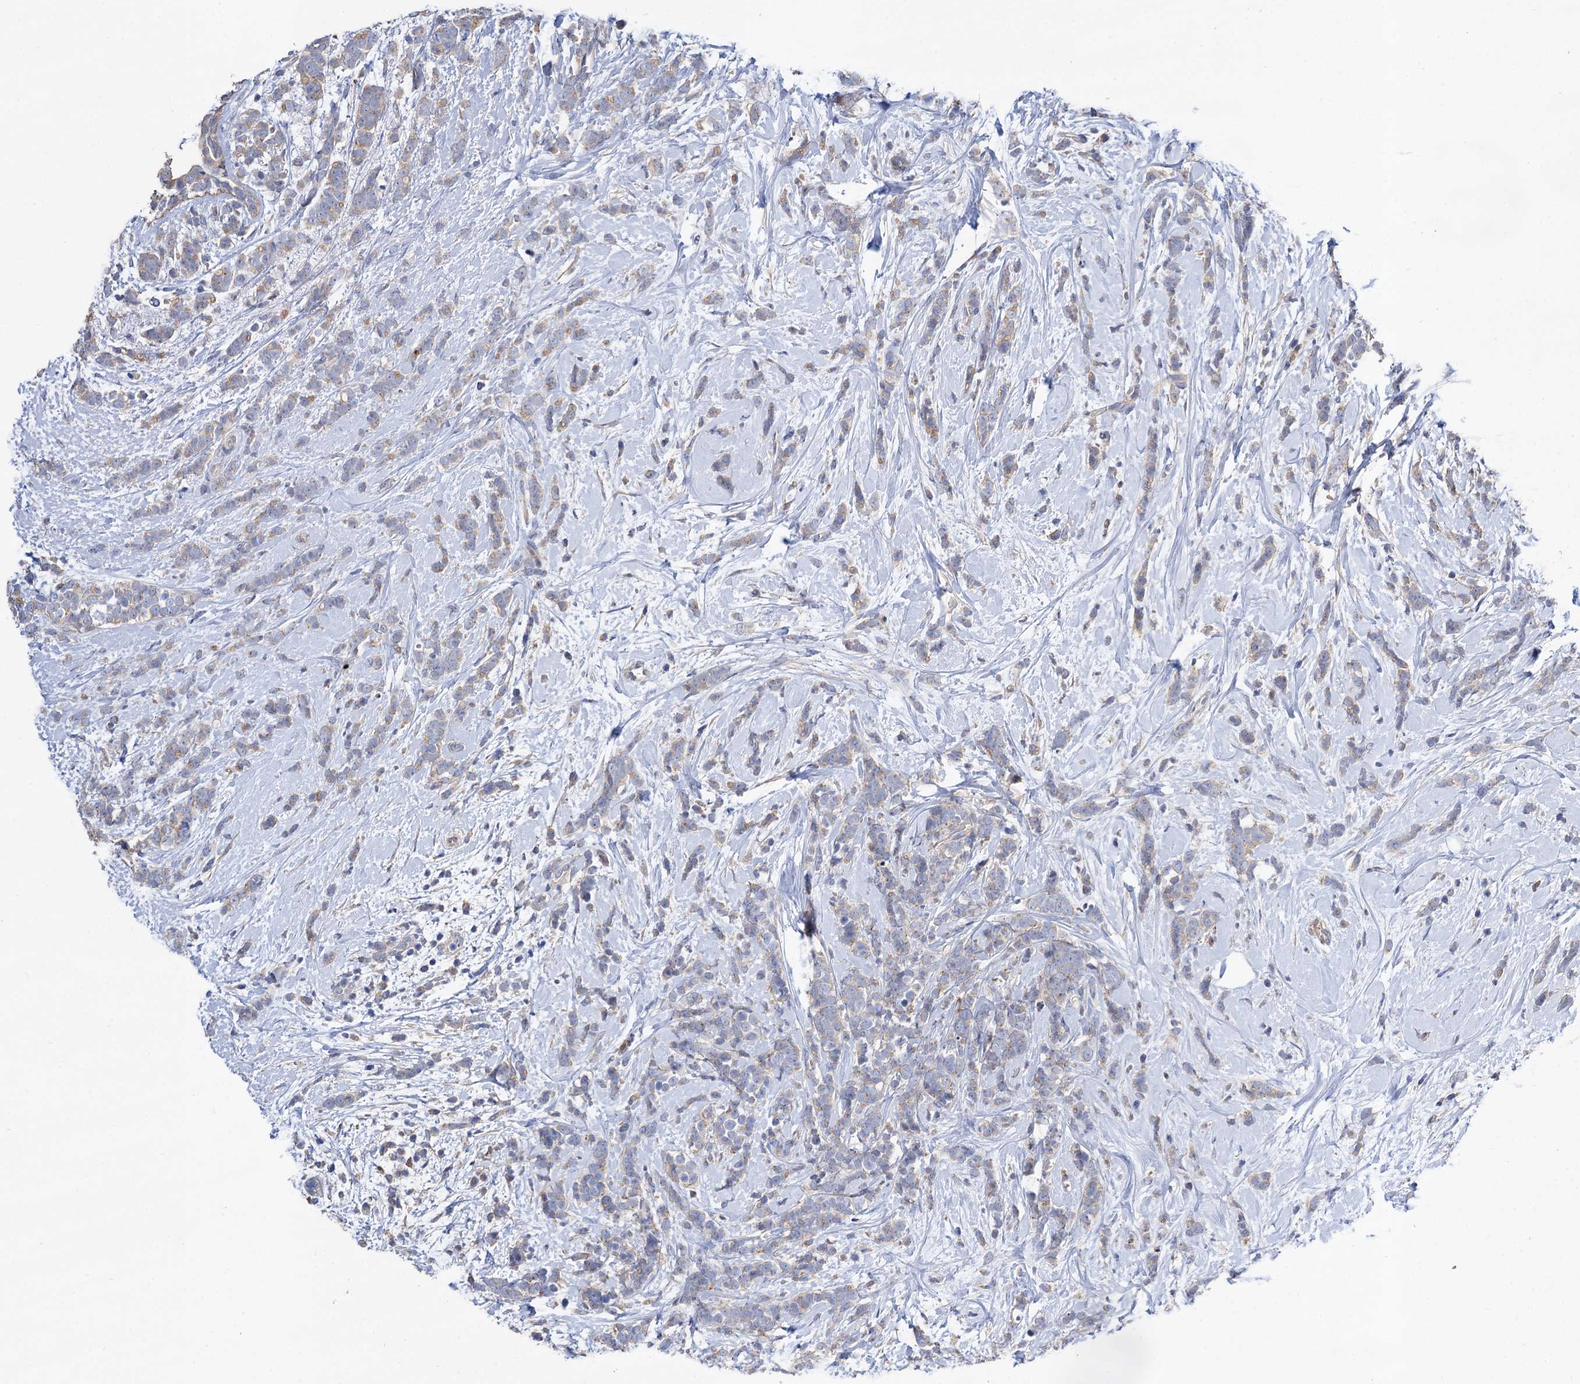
{"staining": {"intensity": "weak", "quantity": "25%-75%", "location": "cytoplasmic/membranous"}, "tissue": "breast cancer", "cell_type": "Tumor cells", "image_type": "cancer", "snomed": [{"axis": "morphology", "description": "Lobular carcinoma"}, {"axis": "topography", "description": "Breast"}], "caption": "IHC (DAB (3,3'-diaminobenzidine)) staining of breast lobular carcinoma displays weak cytoplasmic/membranous protein expression in approximately 25%-75% of tumor cells.", "gene": "NUDCD2", "patient": {"sex": "female", "age": 58}}